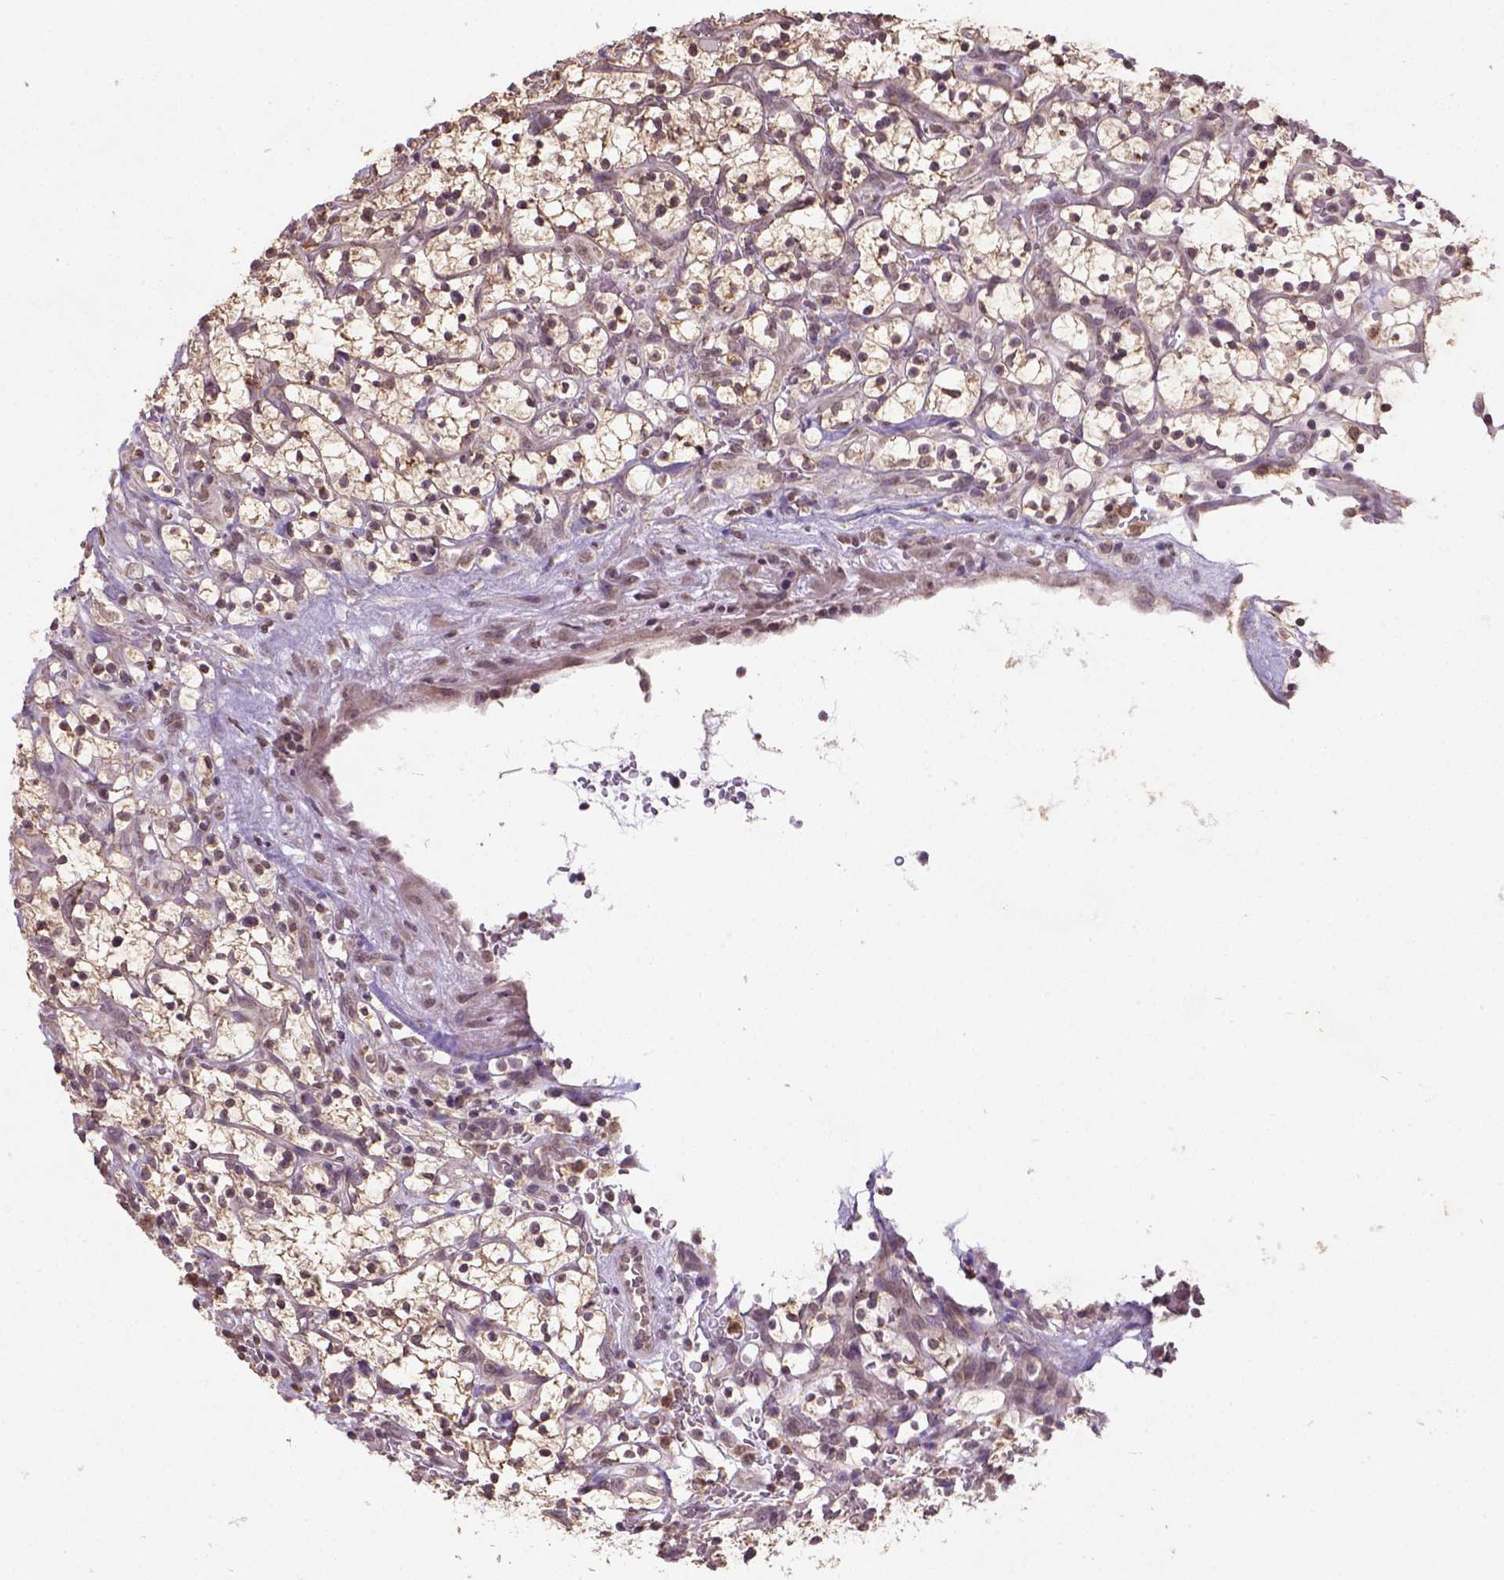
{"staining": {"intensity": "moderate", "quantity": ">75%", "location": "cytoplasmic/membranous"}, "tissue": "renal cancer", "cell_type": "Tumor cells", "image_type": "cancer", "snomed": [{"axis": "morphology", "description": "Adenocarcinoma, NOS"}, {"axis": "topography", "description": "Kidney"}], "caption": "Renal cancer (adenocarcinoma) stained with DAB (3,3'-diaminobenzidine) immunohistochemistry displays medium levels of moderate cytoplasmic/membranous expression in about >75% of tumor cells. The protein of interest is shown in brown color, while the nuclei are stained blue.", "gene": "NUDT10", "patient": {"sex": "female", "age": 64}}